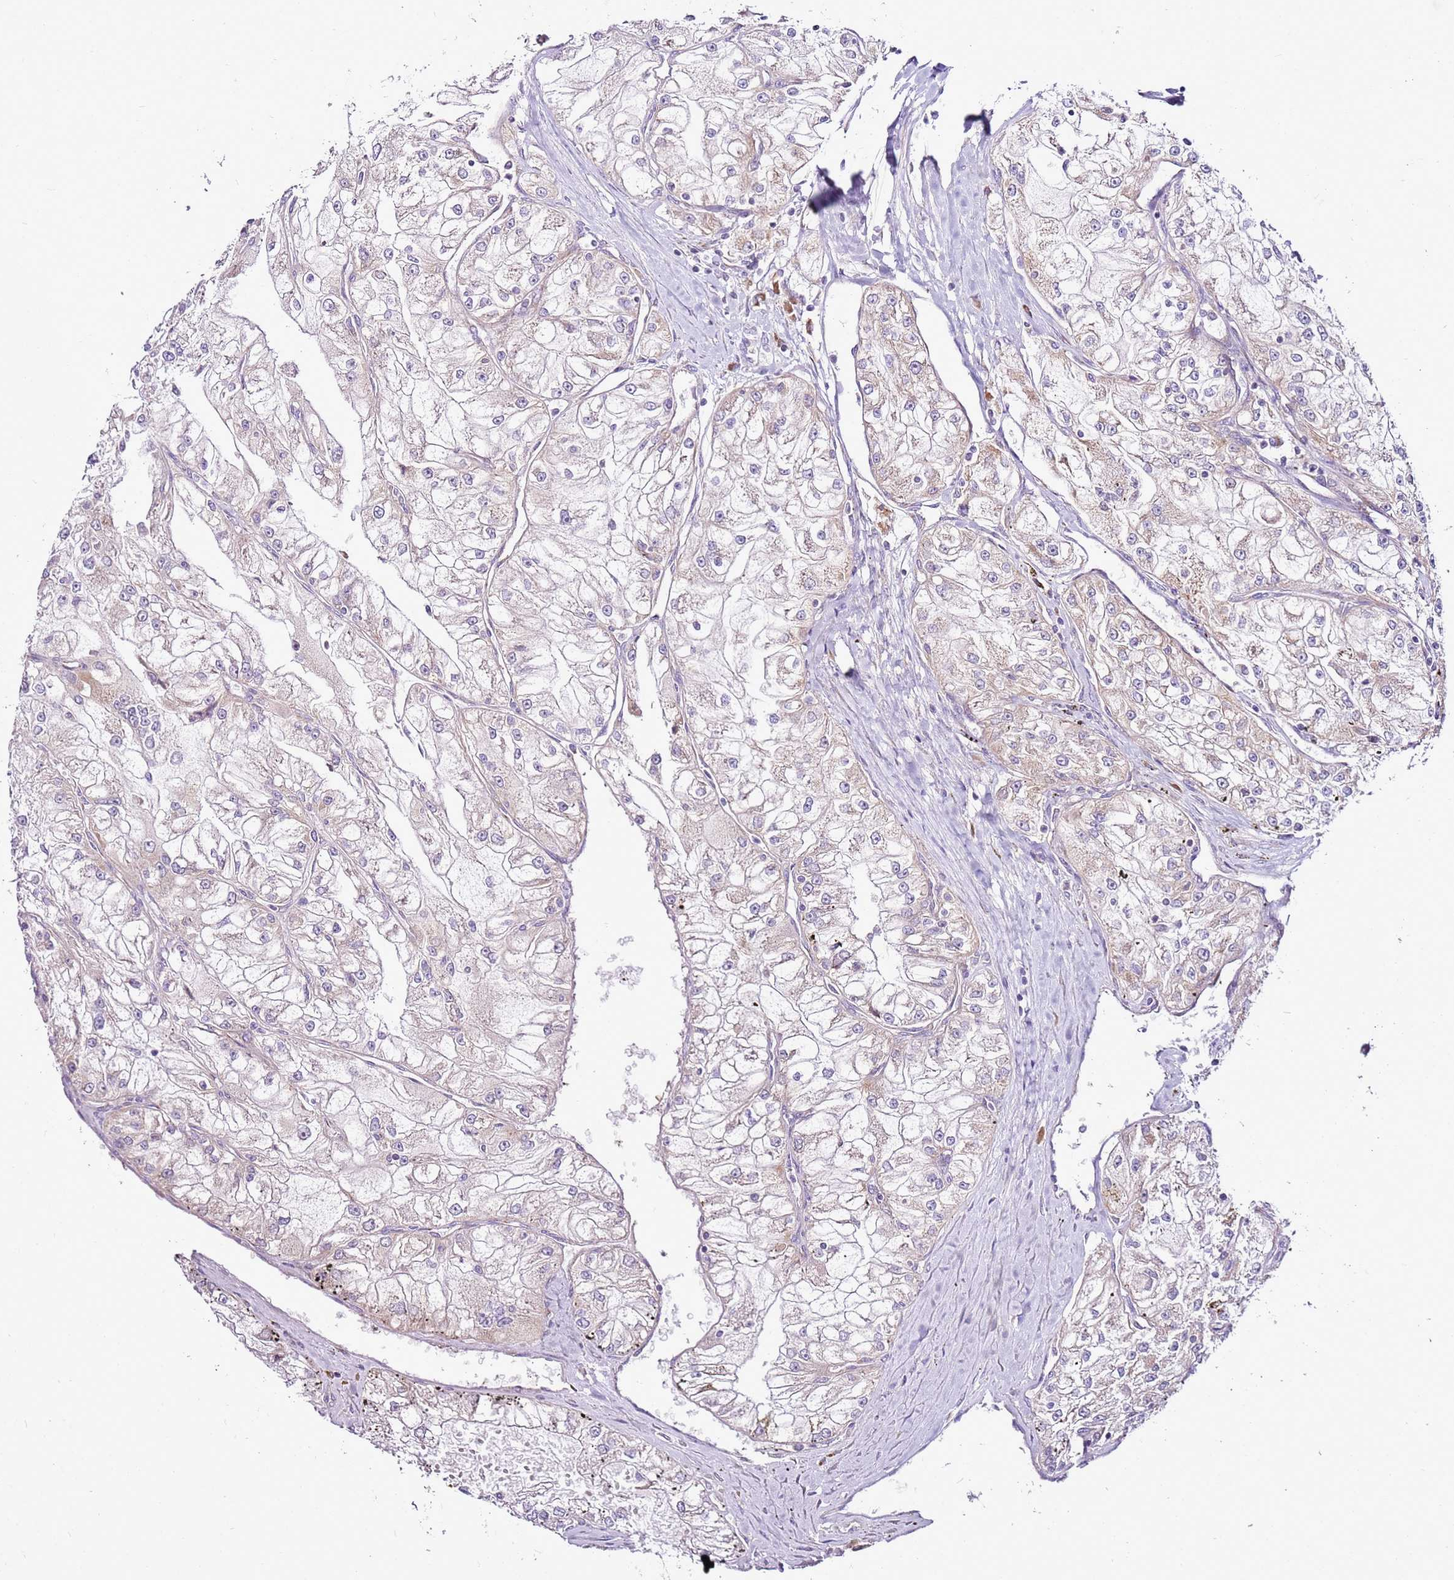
{"staining": {"intensity": "weak", "quantity": "<25%", "location": "cytoplasmic/membranous"}, "tissue": "renal cancer", "cell_type": "Tumor cells", "image_type": "cancer", "snomed": [{"axis": "morphology", "description": "Adenocarcinoma, NOS"}, {"axis": "topography", "description": "Kidney"}], "caption": "The histopathology image shows no staining of tumor cells in renal adenocarcinoma.", "gene": "MRPL36", "patient": {"sex": "female", "age": 72}}